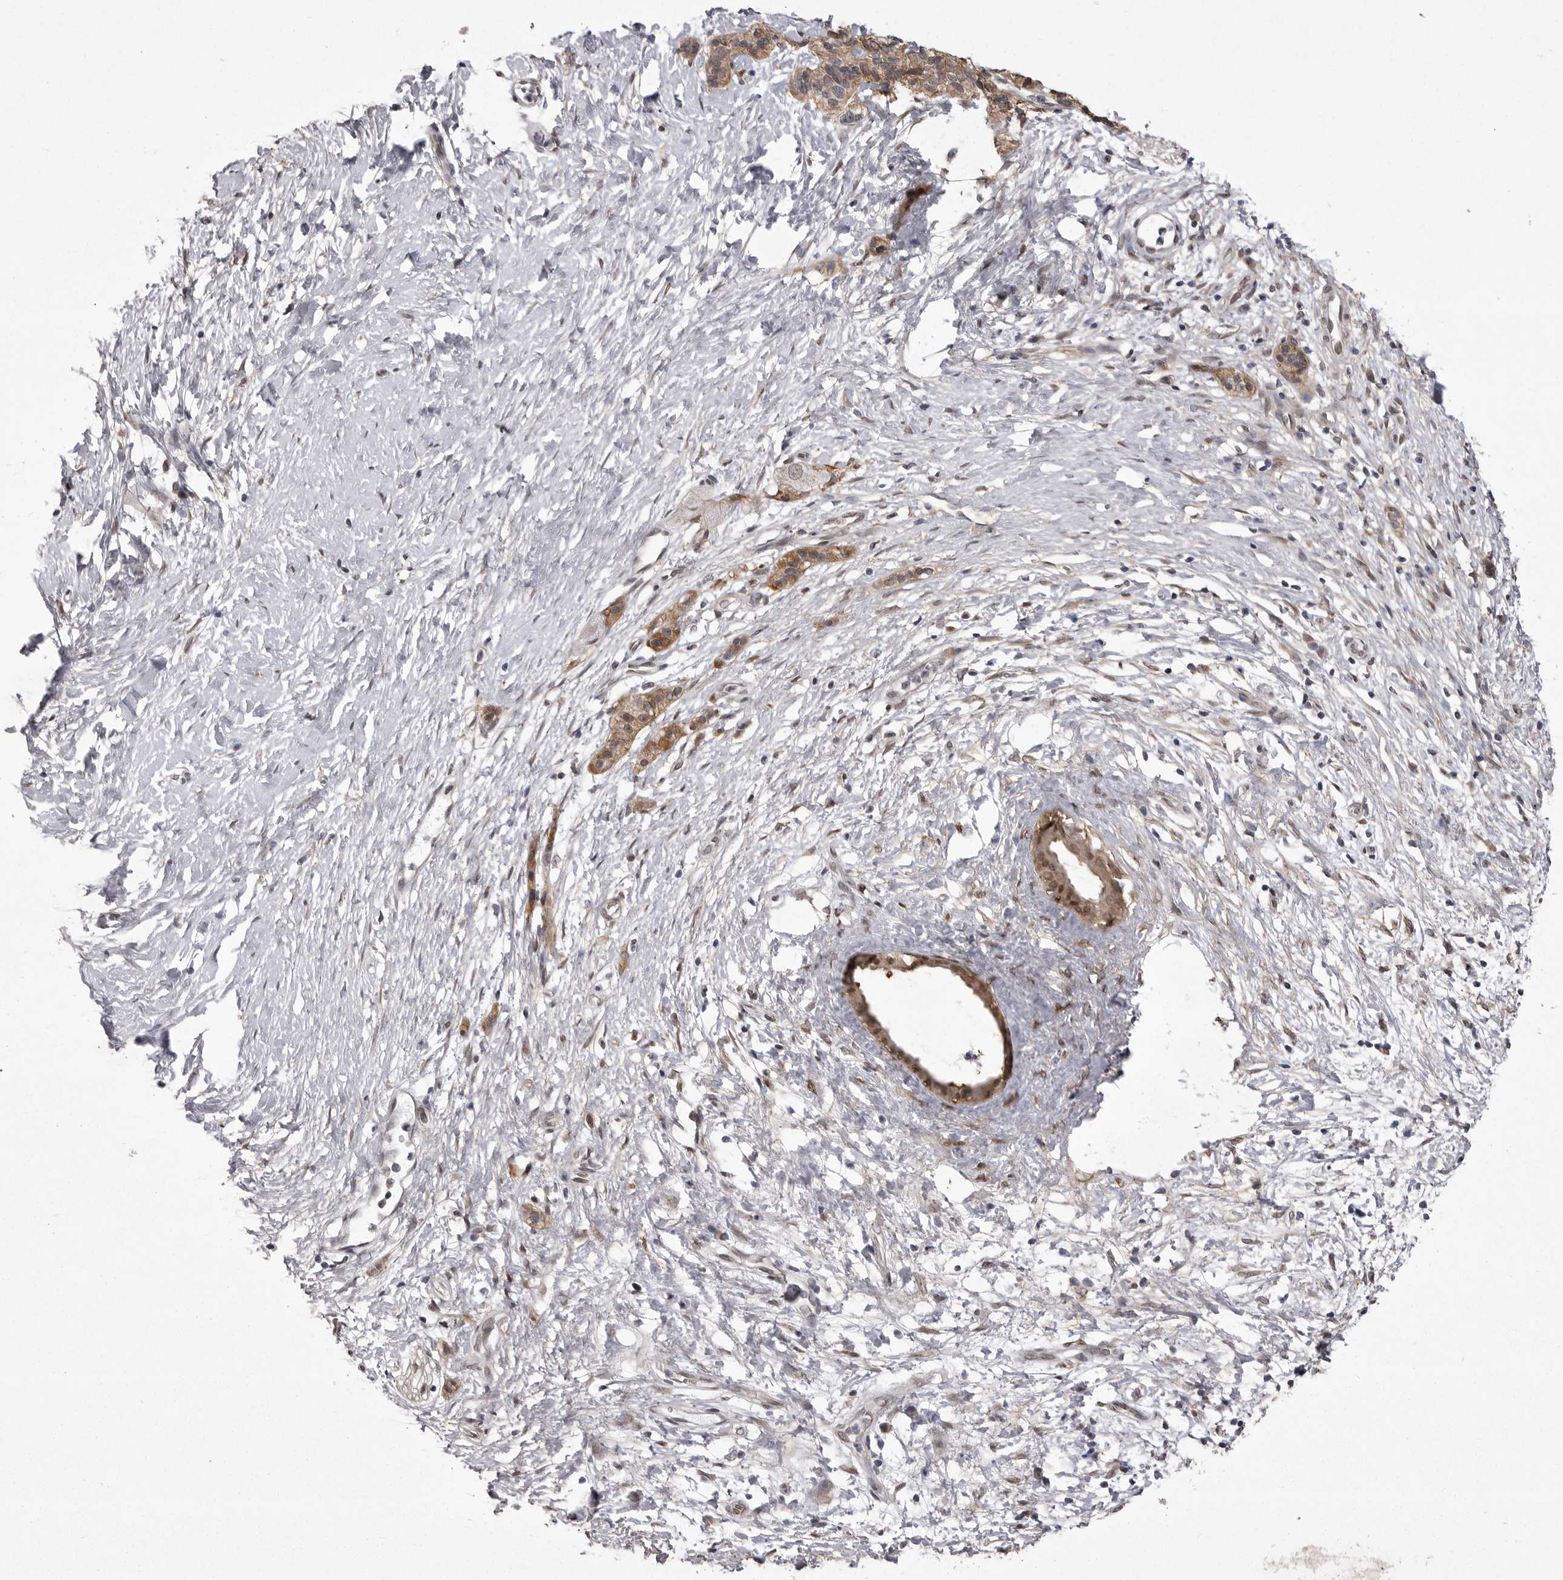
{"staining": {"intensity": "moderate", "quantity": ">75%", "location": "cytoplasmic/membranous"}, "tissue": "pancreatic cancer", "cell_type": "Tumor cells", "image_type": "cancer", "snomed": [{"axis": "morphology", "description": "Adenocarcinoma, NOS"}, {"axis": "topography", "description": "Pancreas"}], "caption": "An immunohistochemistry histopathology image of neoplastic tissue is shown. Protein staining in brown shows moderate cytoplasmic/membranous positivity in pancreatic cancer (adenocarcinoma) within tumor cells.", "gene": "ABL1", "patient": {"sex": "male", "age": 50}}